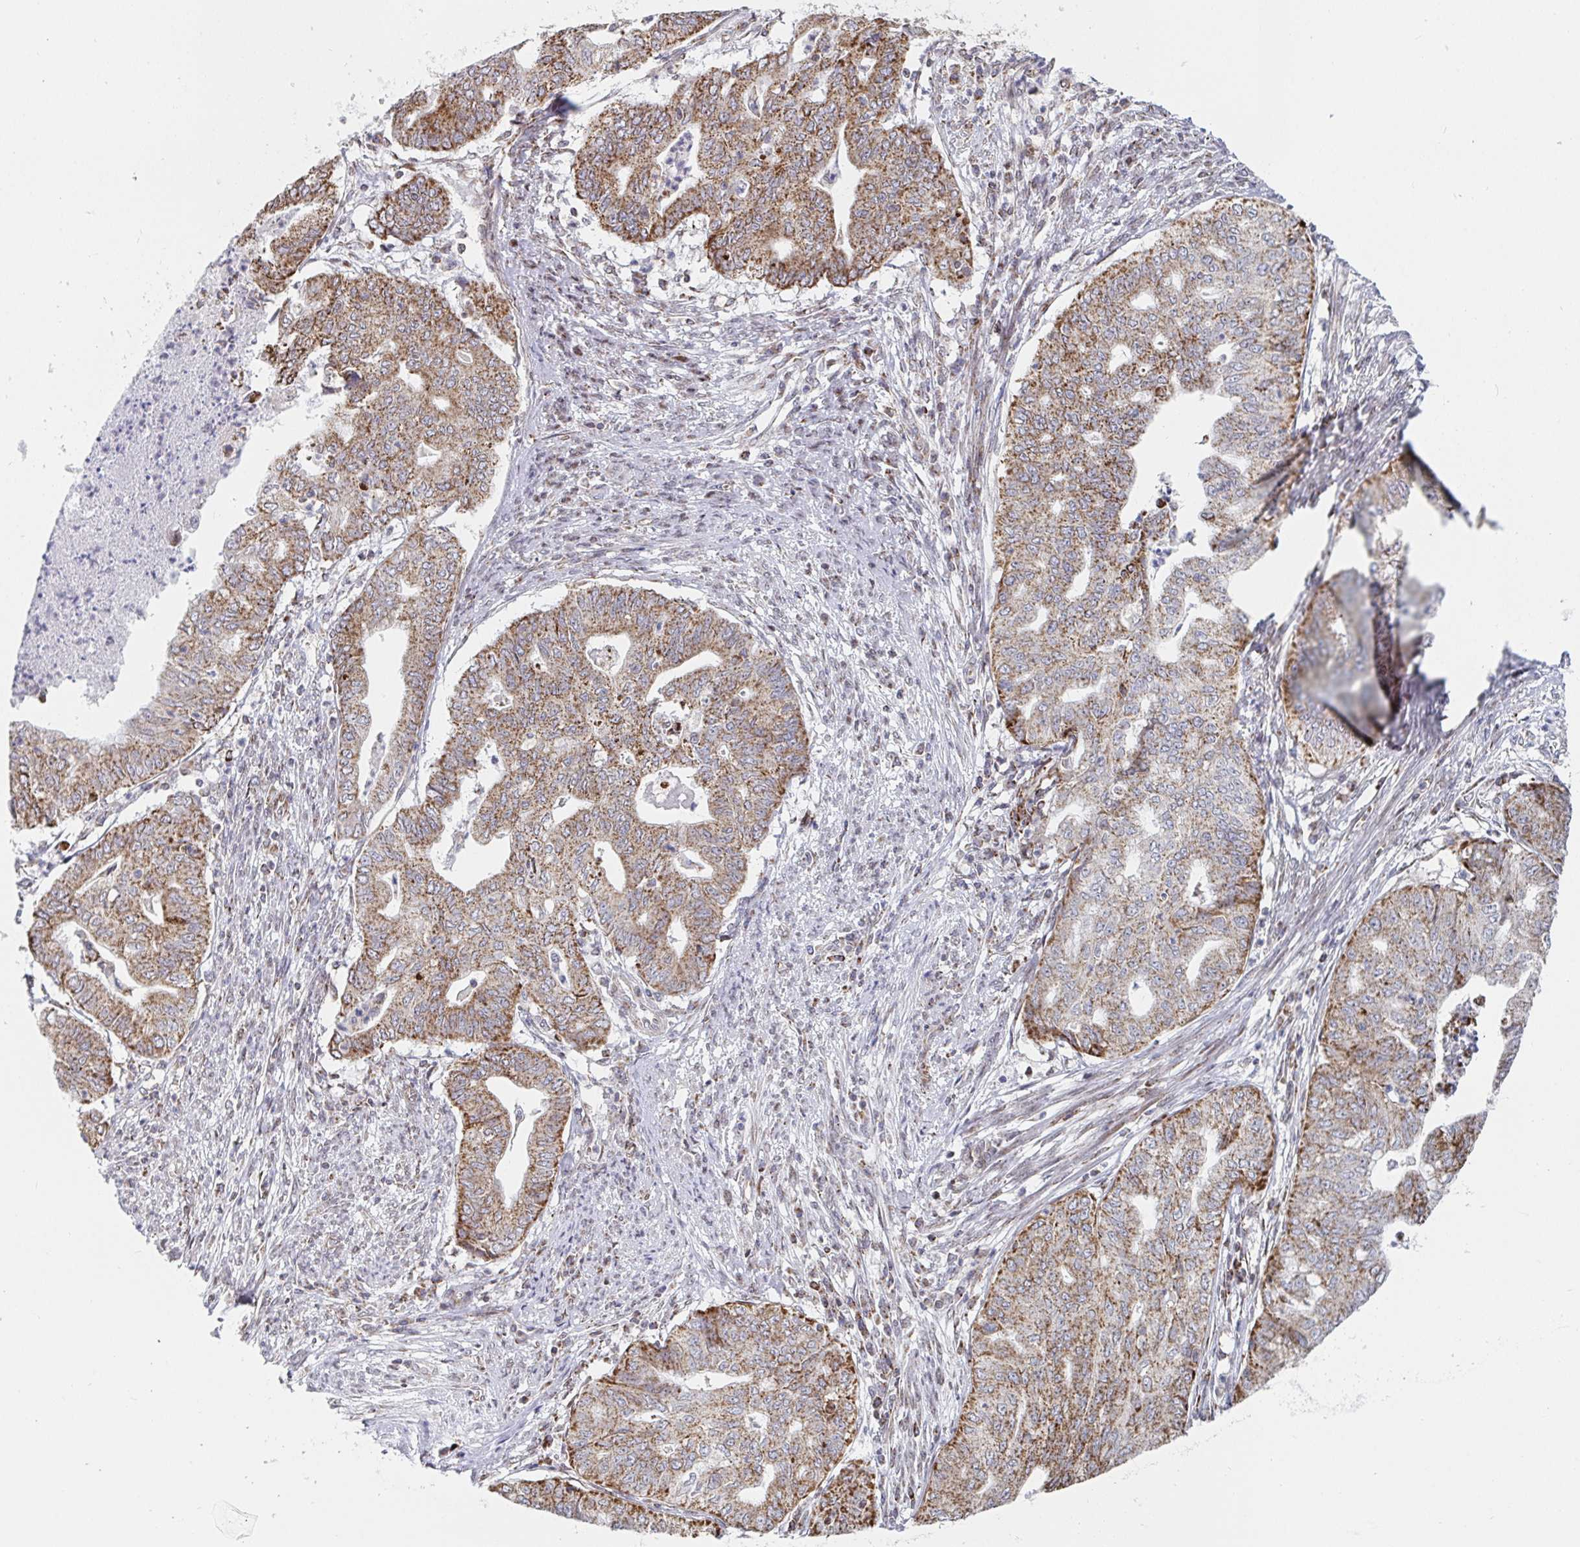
{"staining": {"intensity": "moderate", "quantity": ">75%", "location": "cytoplasmic/membranous"}, "tissue": "endometrial cancer", "cell_type": "Tumor cells", "image_type": "cancer", "snomed": [{"axis": "morphology", "description": "Adenocarcinoma, NOS"}, {"axis": "topography", "description": "Endometrium"}], "caption": "Protein analysis of endometrial cancer (adenocarcinoma) tissue displays moderate cytoplasmic/membranous staining in approximately >75% of tumor cells. (DAB = brown stain, brightfield microscopy at high magnification).", "gene": "STARD8", "patient": {"sex": "female", "age": 79}}